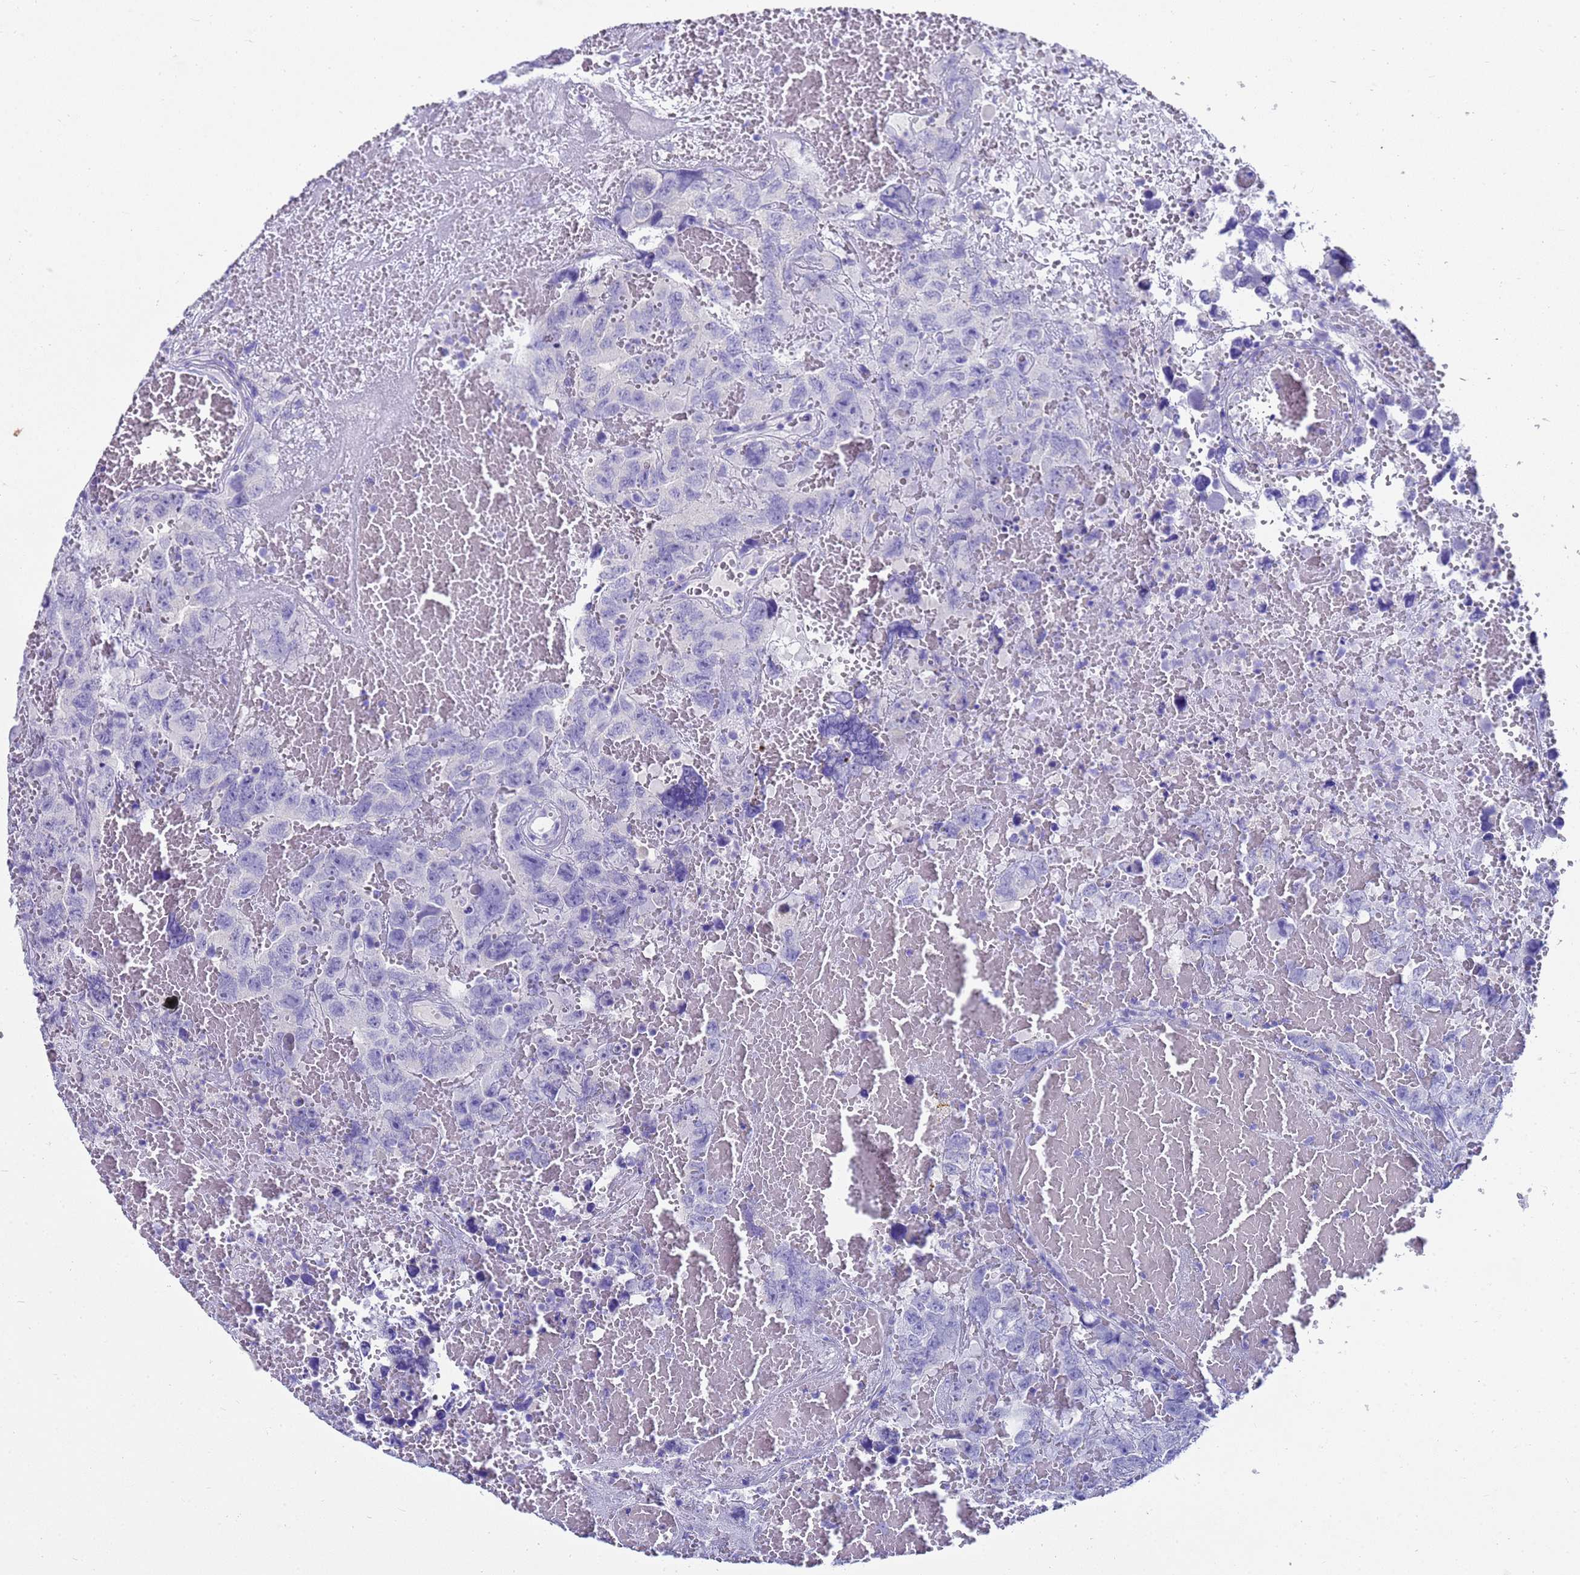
{"staining": {"intensity": "negative", "quantity": "none", "location": "none"}, "tissue": "testis cancer", "cell_type": "Tumor cells", "image_type": "cancer", "snomed": [{"axis": "morphology", "description": "Carcinoma, Embryonal, NOS"}, {"axis": "topography", "description": "Testis"}], "caption": "This is an IHC histopathology image of human embryonal carcinoma (testis). There is no staining in tumor cells.", "gene": "MS4A13", "patient": {"sex": "male", "age": 45}}